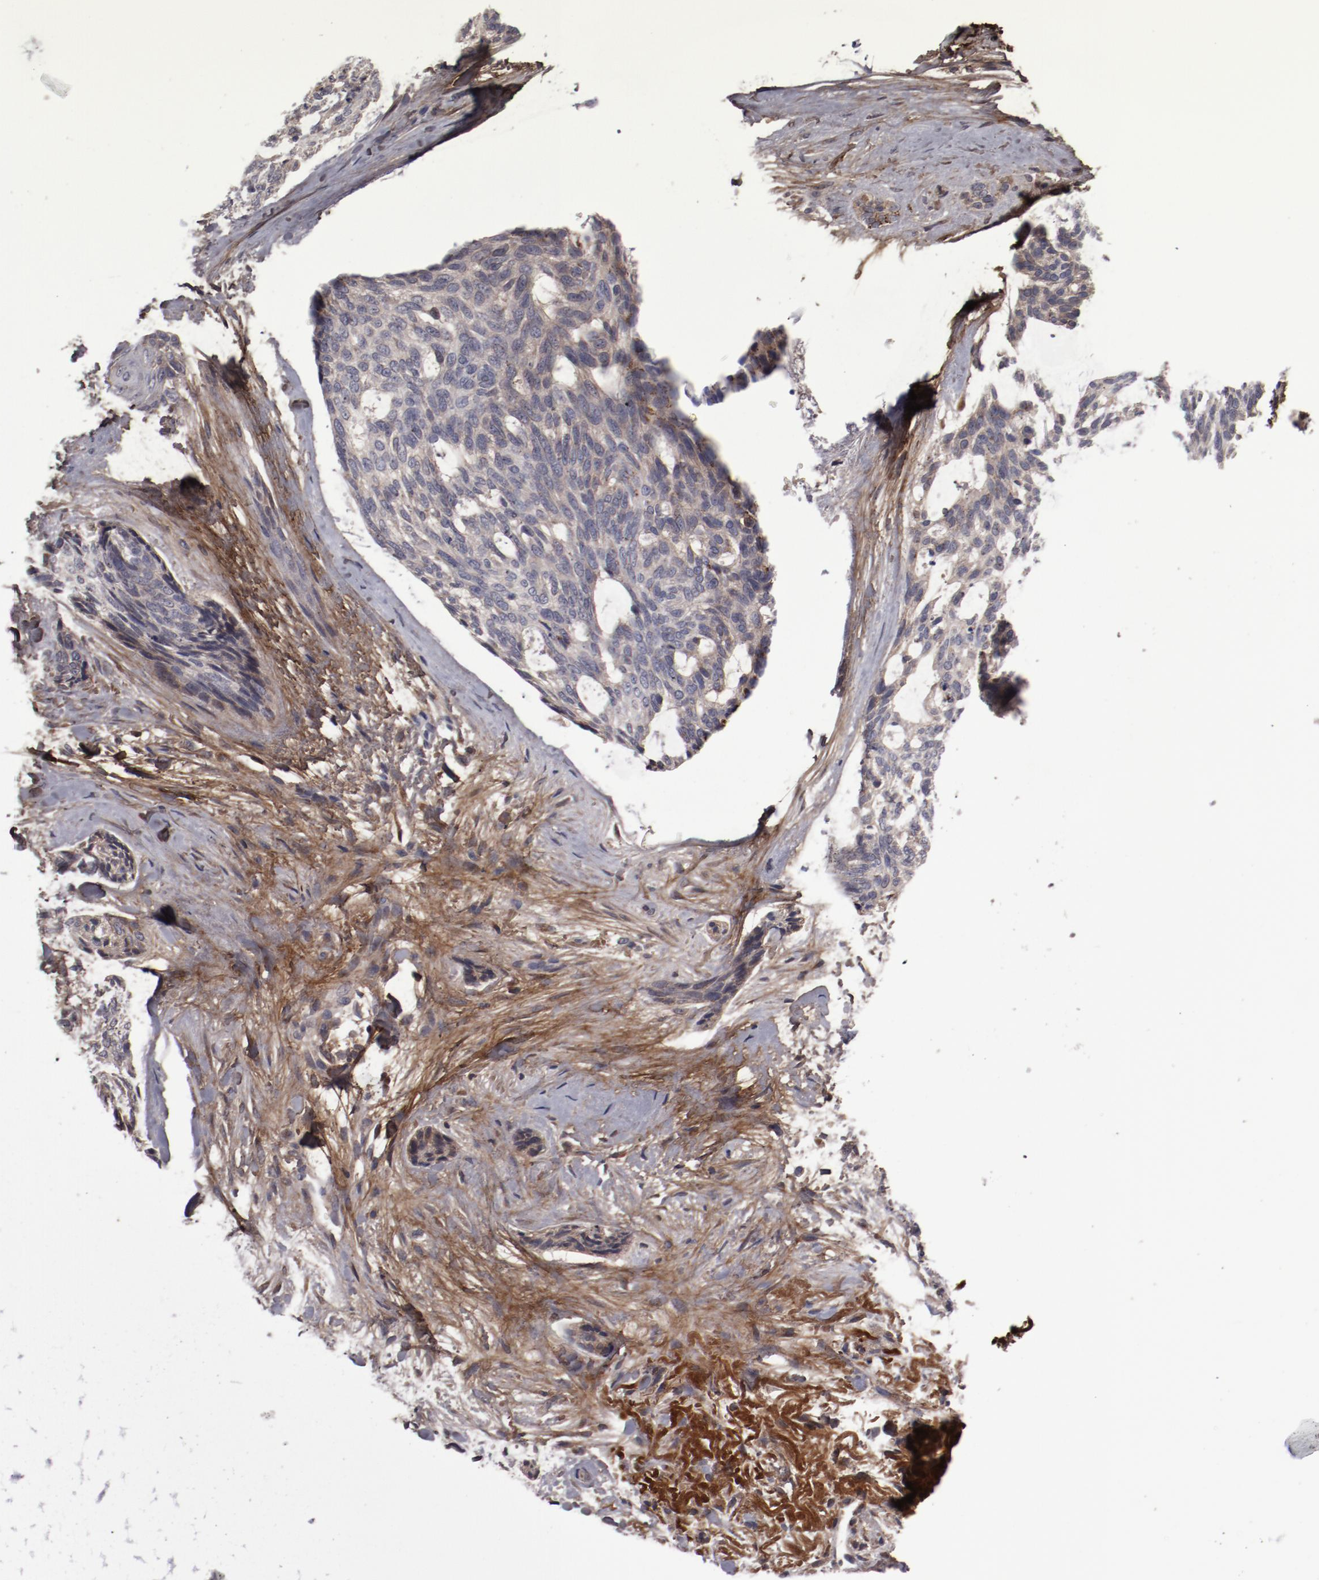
{"staining": {"intensity": "weak", "quantity": "<25%", "location": "cytoplasmic/membranous"}, "tissue": "skin cancer", "cell_type": "Tumor cells", "image_type": "cancer", "snomed": [{"axis": "morphology", "description": "Normal tissue, NOS"}, {"axis": "morphology", "description": "Basal cell carcinoma"}, {"axis": "topography", "description": "Skin"}], "caption": "IHC of skin cancer reveals no expression in tumor cells.", "gene": "IL12A", "patient": {"sex": "female", "age": 71}}